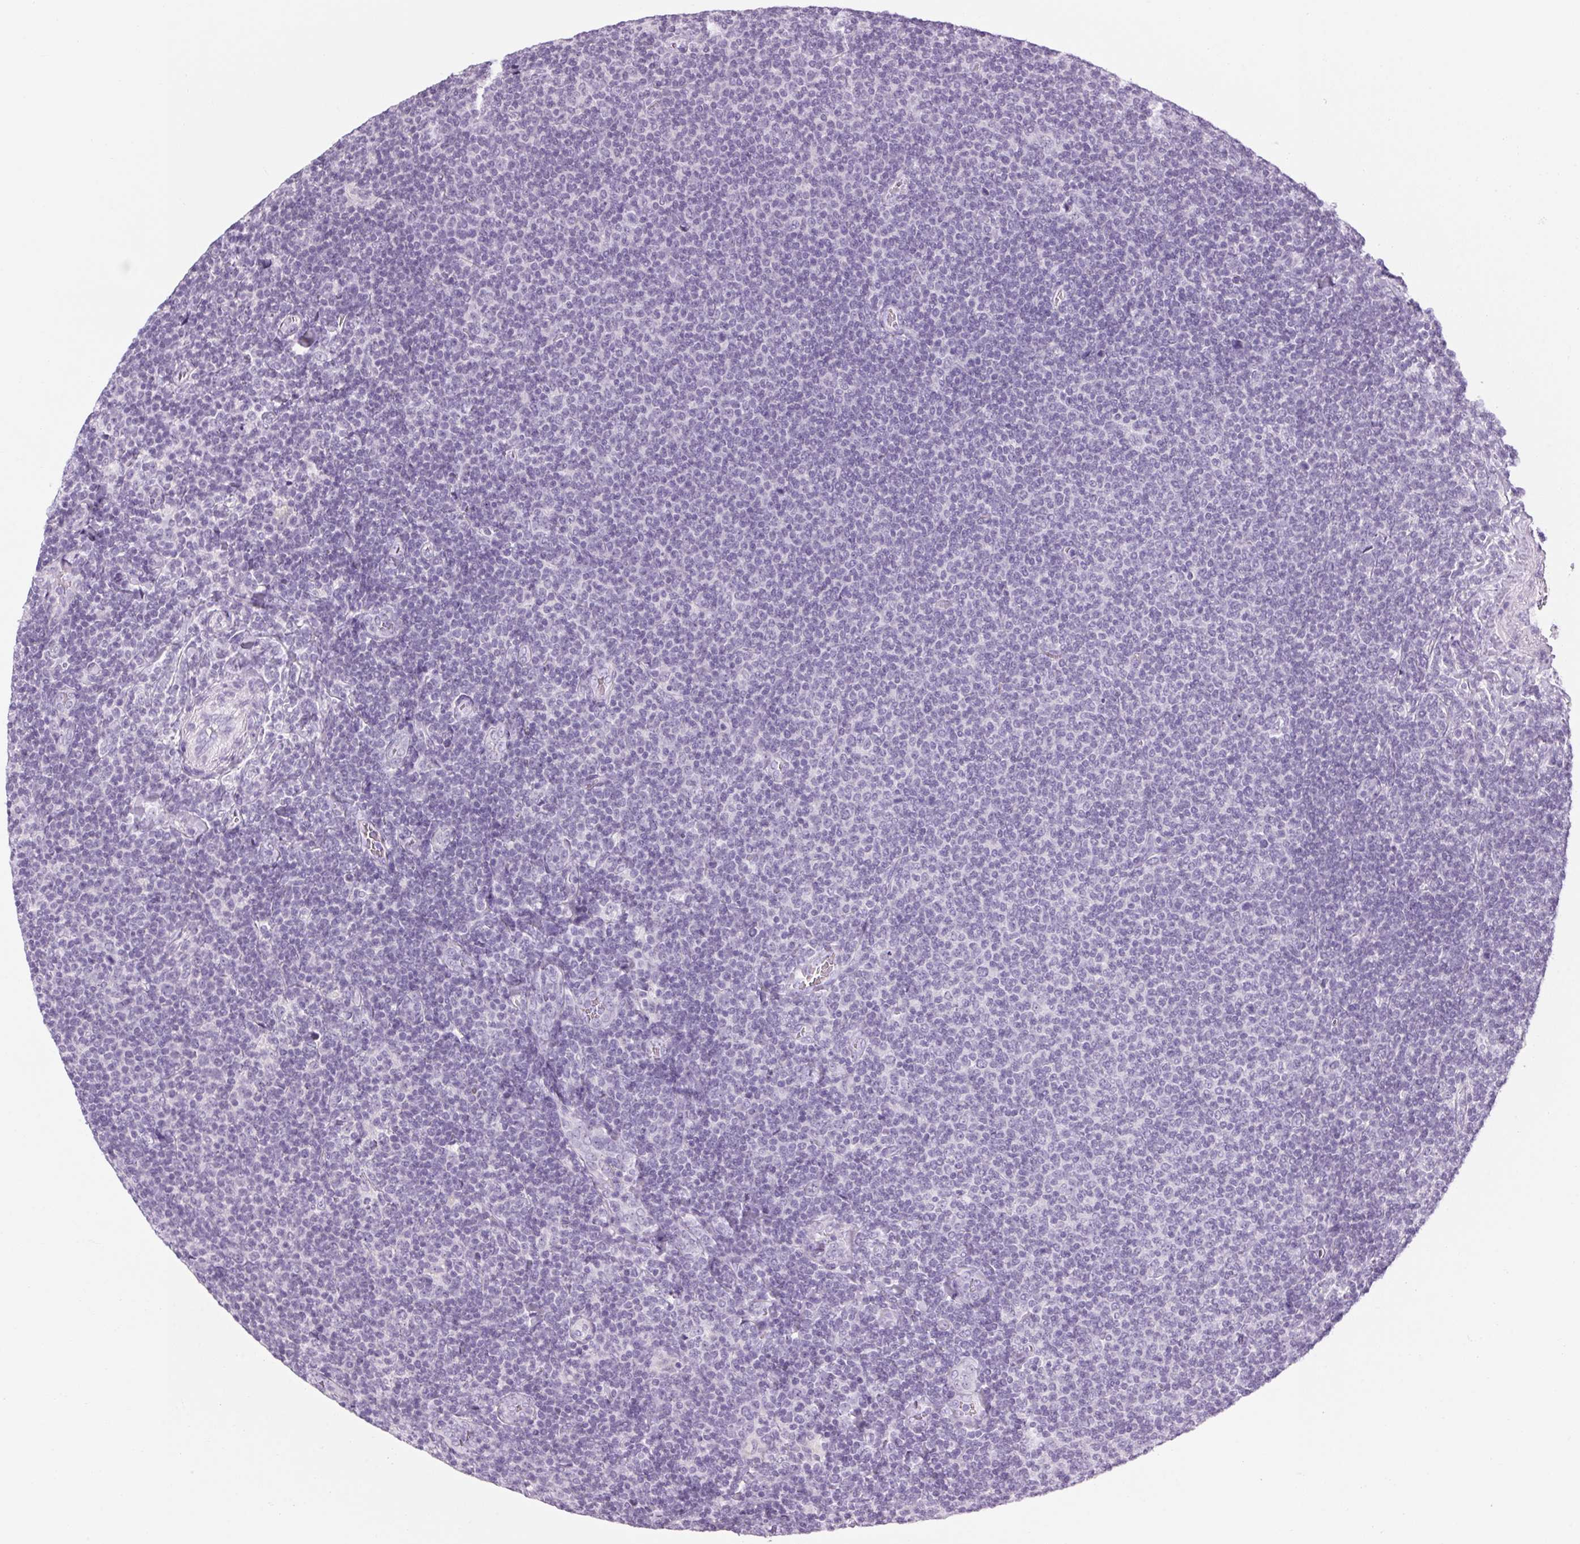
{"staining": {"intensity": "negative", "quantity": "none", "location": "none"}, "tissue": "lymphoma", "cell_type": "Tumor cells", "image_type": "cancer", "snomed": [{"axis": "morphology", "description": "Malignant lymphoma, non-Hodgkin's type, Low grade"}, {"axis": "topography", "description": "Lymph node"}], "caption": "Low-grade malignant lymphoma, non-Hodgkin's type stained for a protein using immunohistochemistry (IHC) displays no expression tumor cells.", "gene": "RPTN", "patient": {"sex": "male", "age": 52}}